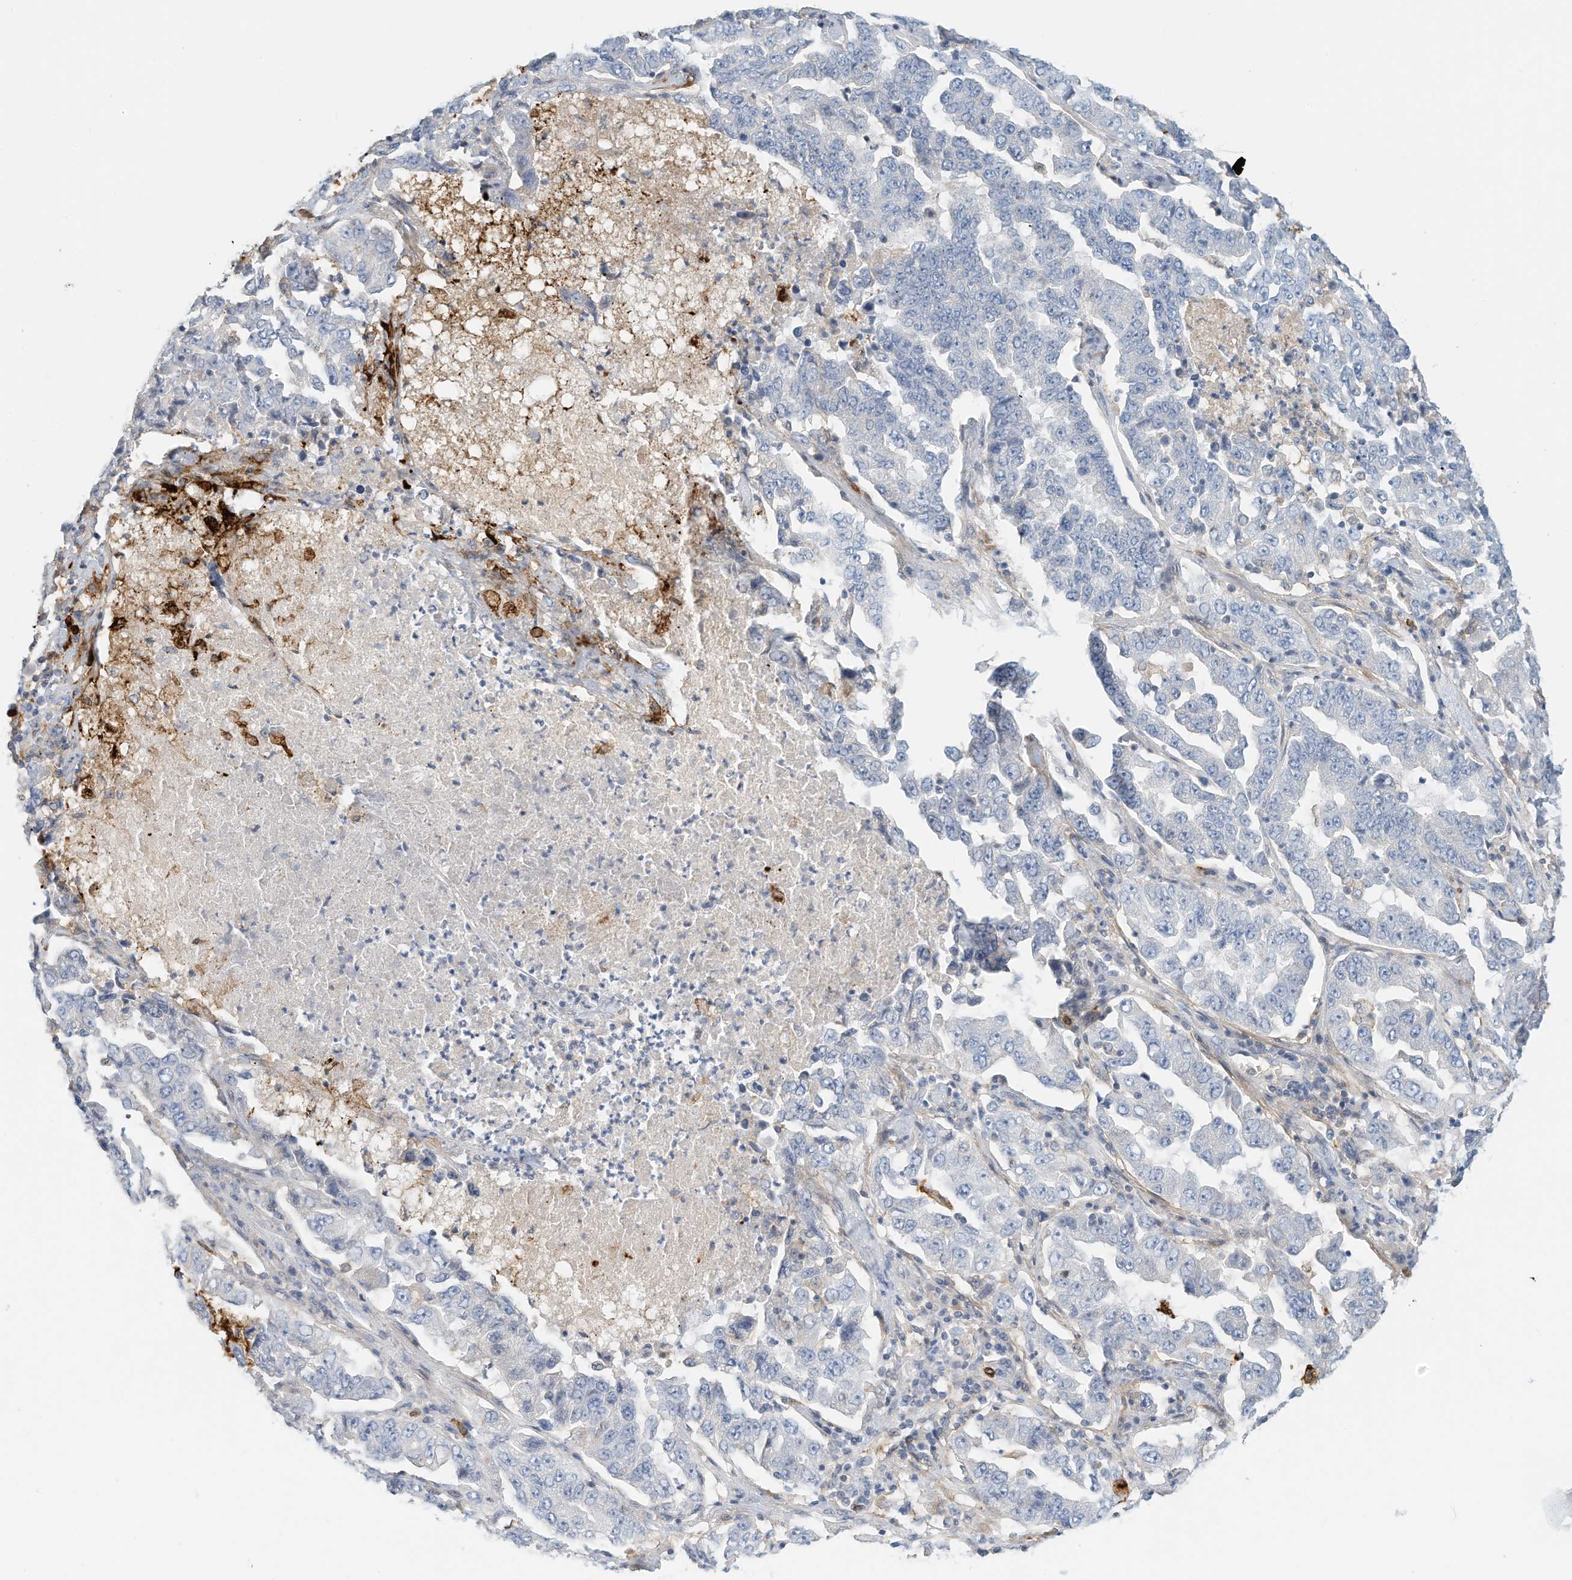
{"staining": {"intensity": "negative", "quantity": "none", "location": "none"}, "tissue": "lung cancer", "cell_type": "Tumor cells", "image_type": "cancer", "snomed": [{"axis": "morphology", "description": "Adenocarcinoma, NOS"}, {"axis": "topography", "description": "Lung"}], "caption": "High power microscopy micrograph of an immunohistochemistry (IHC) micrograph of adenocarcinoma (lung), revealing no significant expression in tumor cells.", "gene": "MICAL1", "patient": {"sex": "female", "age": 51}}